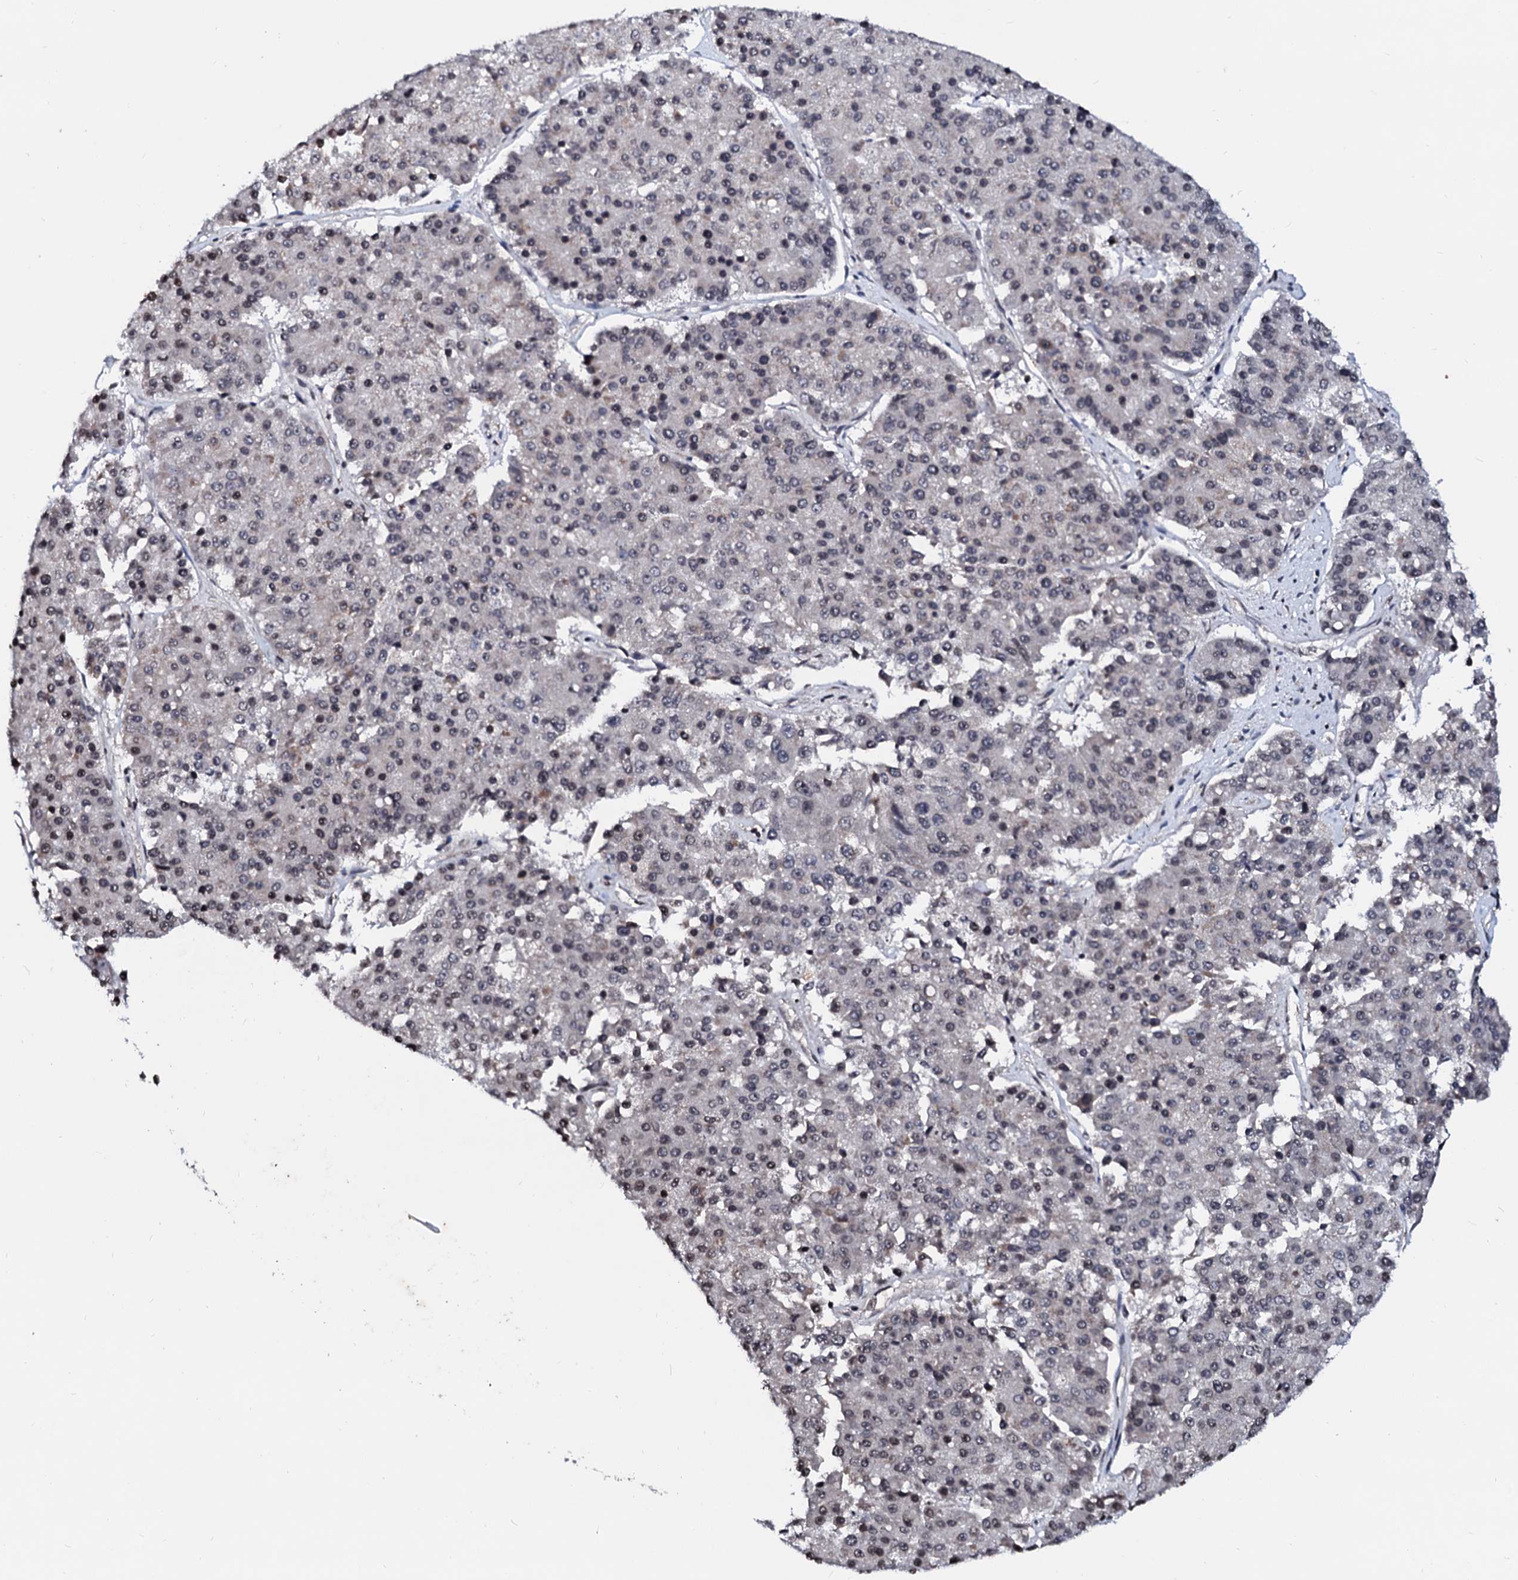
{"staining": {"intensity": "negative", "quantity": "none", "location": "none"}, "tissue": "pancreatic cancer", "cell_type": "Tumor cells", "image_type": "cancer", "snomed": [{"axis": "morphology", "description": "Adenocarcinoma, NOS"}, {"axis": "topography", "description": "Pancreas"}], "caption": "DAB (3,3'-diaminobenzidine) immunohistochemical staining of pancreatic cancer exhibits no significant positivity in tumor cells.", "gene": "LSM11", "patient": {"sex": "male", "age": 50}}